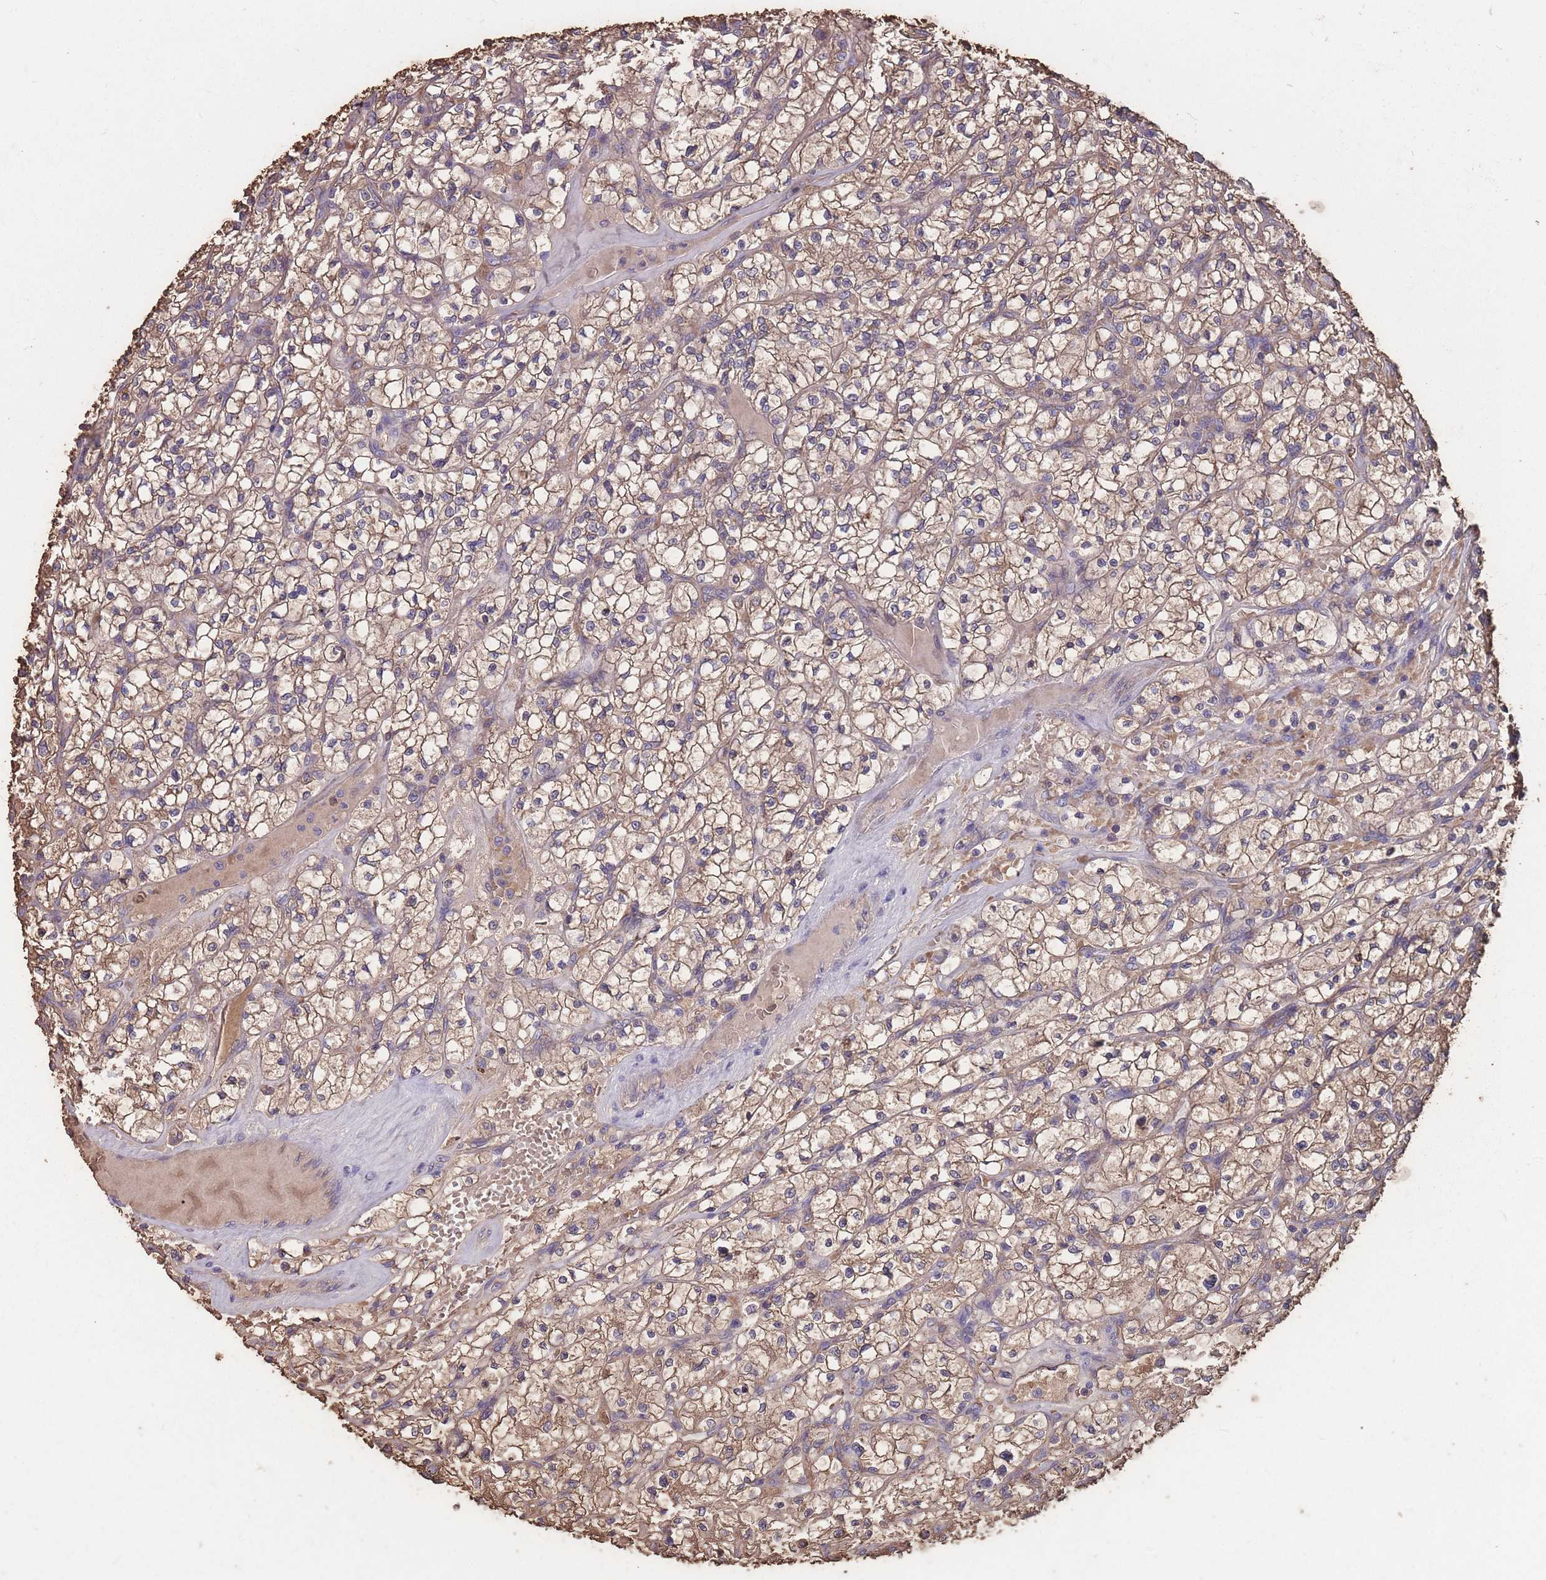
{"staining": {"intensity": "moderate", "quantity": ">75%", "location": "cytoplasmic/membranous"}, "tissue": "renal cancer", "cell_type": "Tumor cells", "image_type": "cancer", "snomed": [{"axis": "morphology", "description": "Adenocarcinoma, NOS"}, {"axis": "topography", "description": "Kidney"}], "caption": "Renal cancer was stained to show a protein in brown. There is medium levels of moderate cytoplasmic/membranous positivity in approximately >75% of tumor cells. (DAB IHC with brightfield microscopy, high magnification).", "gene": "STIM2", "patient": {"sex": "female", "age": 64}}